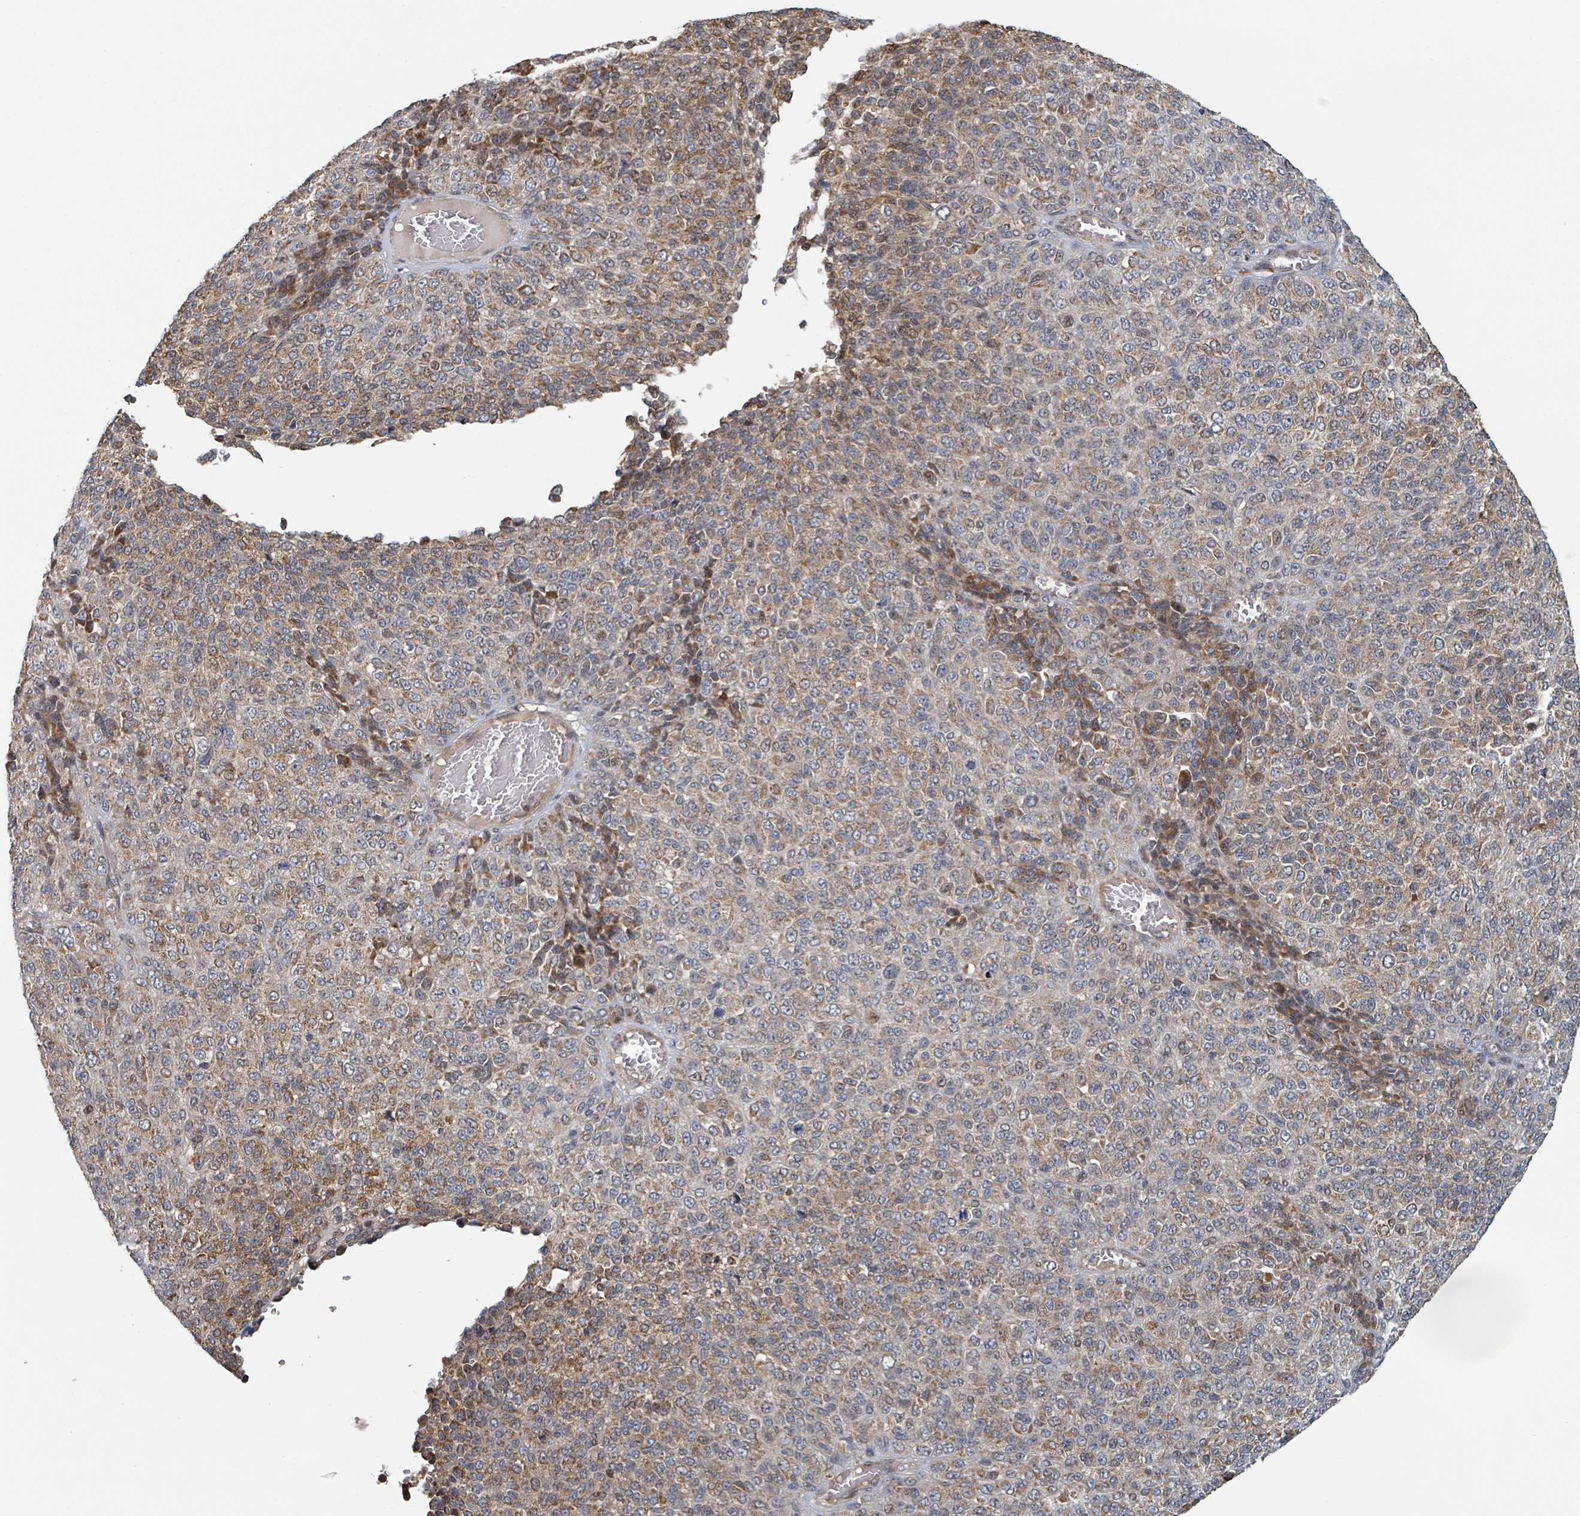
{"staining": {"intensity": "moderate", "quantity": ">75%", "location": "cytoplasmic/membranous"}, "tissue": "melanoma", "cell_type": "Tumor cells", "image_type": "cancer", "snomed": [{"axis": "morphology", "description": "Malignant melanoma, Metastatic site"}, {"axis": "topography", "description": "Brain"}], "caption": "The image reveals staining of malignant melanoma (metastatic site), revealing moderate cytoplasmic/membranous protein expression (brown color) within tumor cells.", "gene": "HIVEP1", "patient": {"sex": "female", "age": 56}}